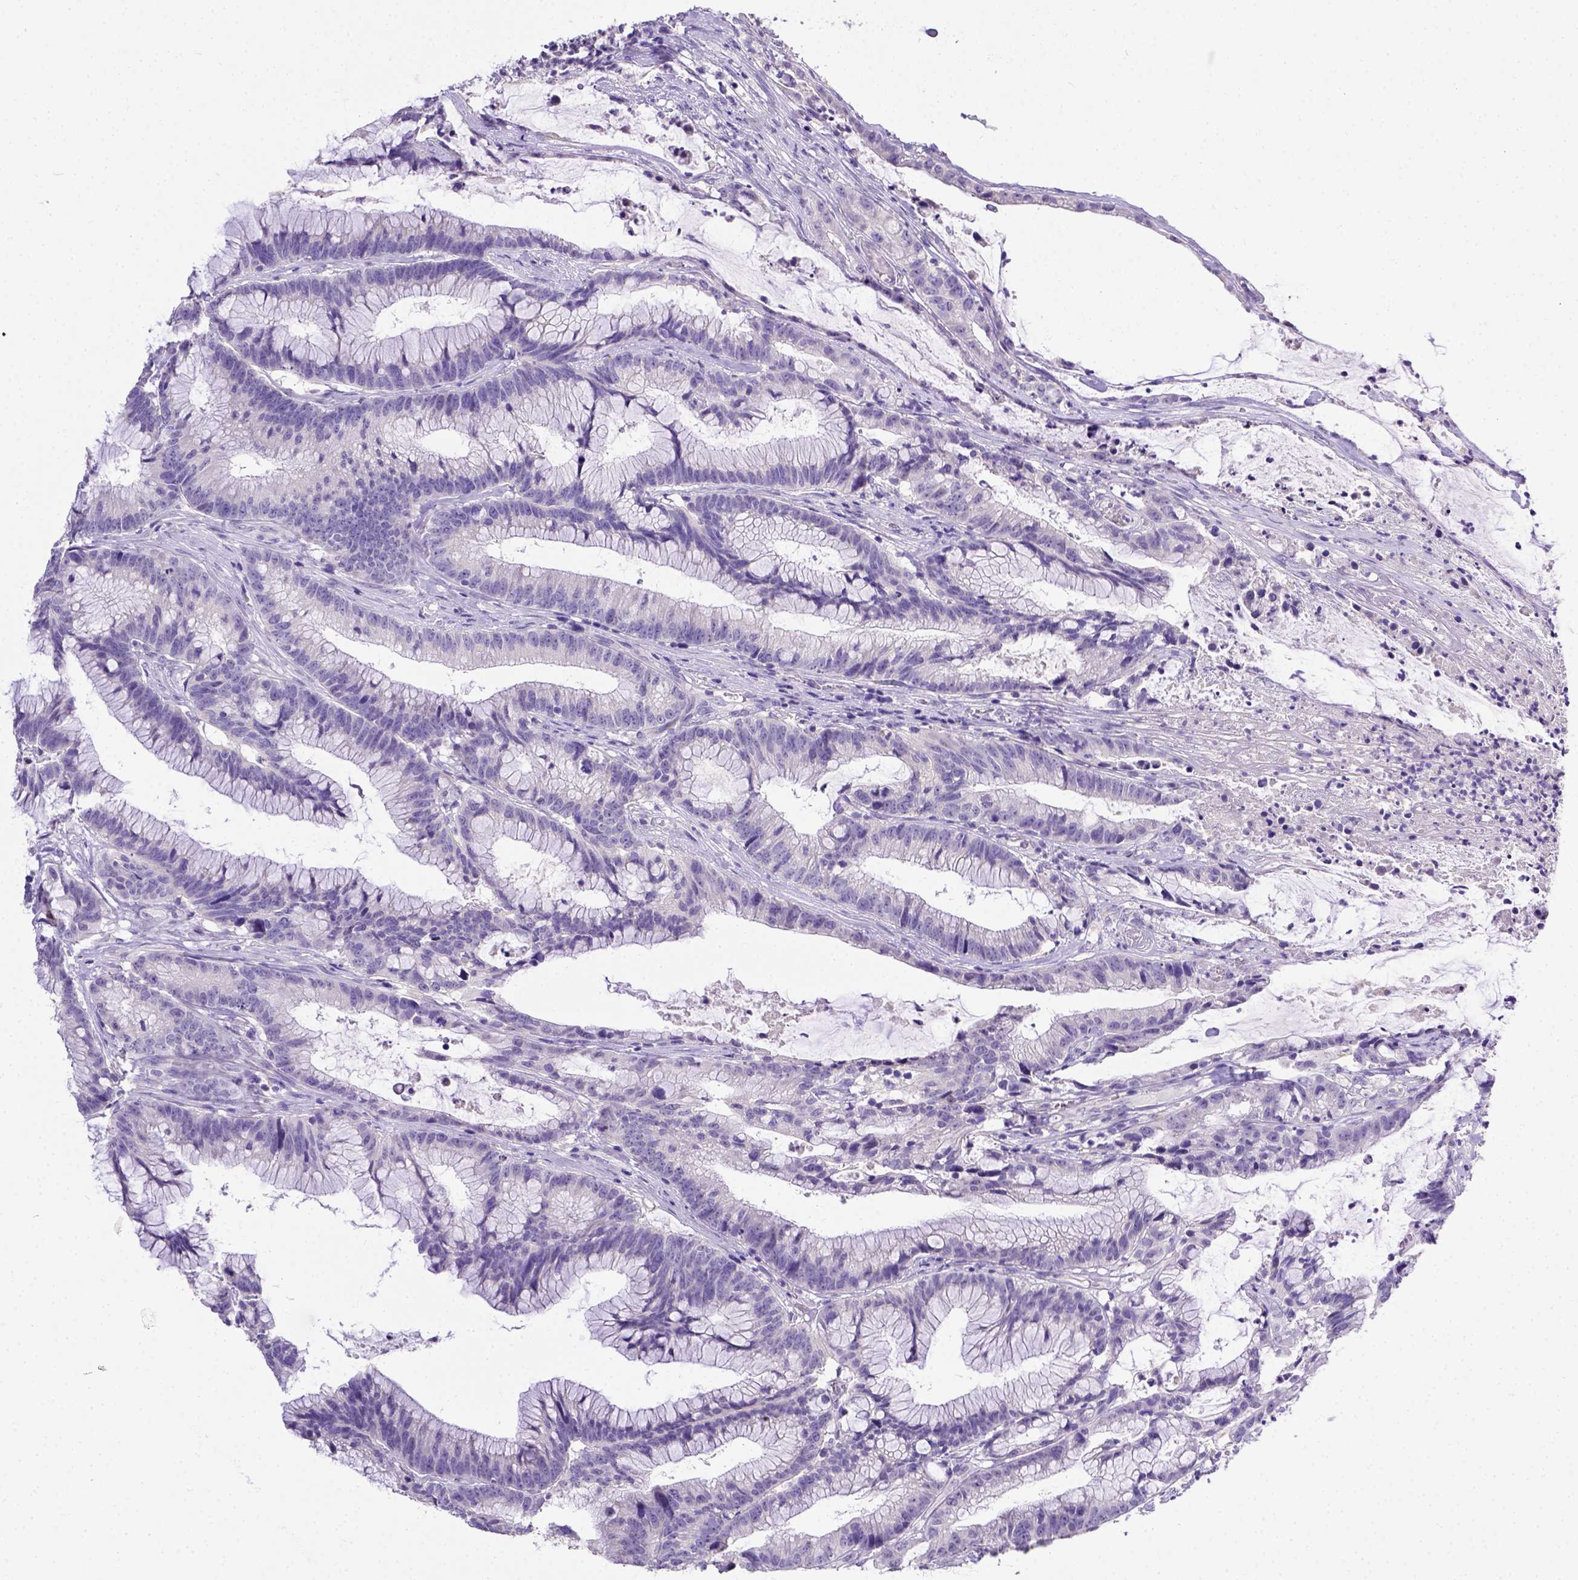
{"staining": {"intensity": "negative", "quantity": "none", "location": "none"}, "tissue": "colorectal cancer", "cell_type": "Tumor cells", "image_type": "cancer", "snomed": [{"axis": "morphology", "description": "Adenocarcinoma, NOS"}, {"axis": "topography", "description": "Colon"}], "caption": "DAB immunohistochemical staining of human adenocarcinoma (colorectal) shows no significant expression in tumor cells.", "gene": "B3GAT1", "patient": {"sex": "female", "age": 78}}